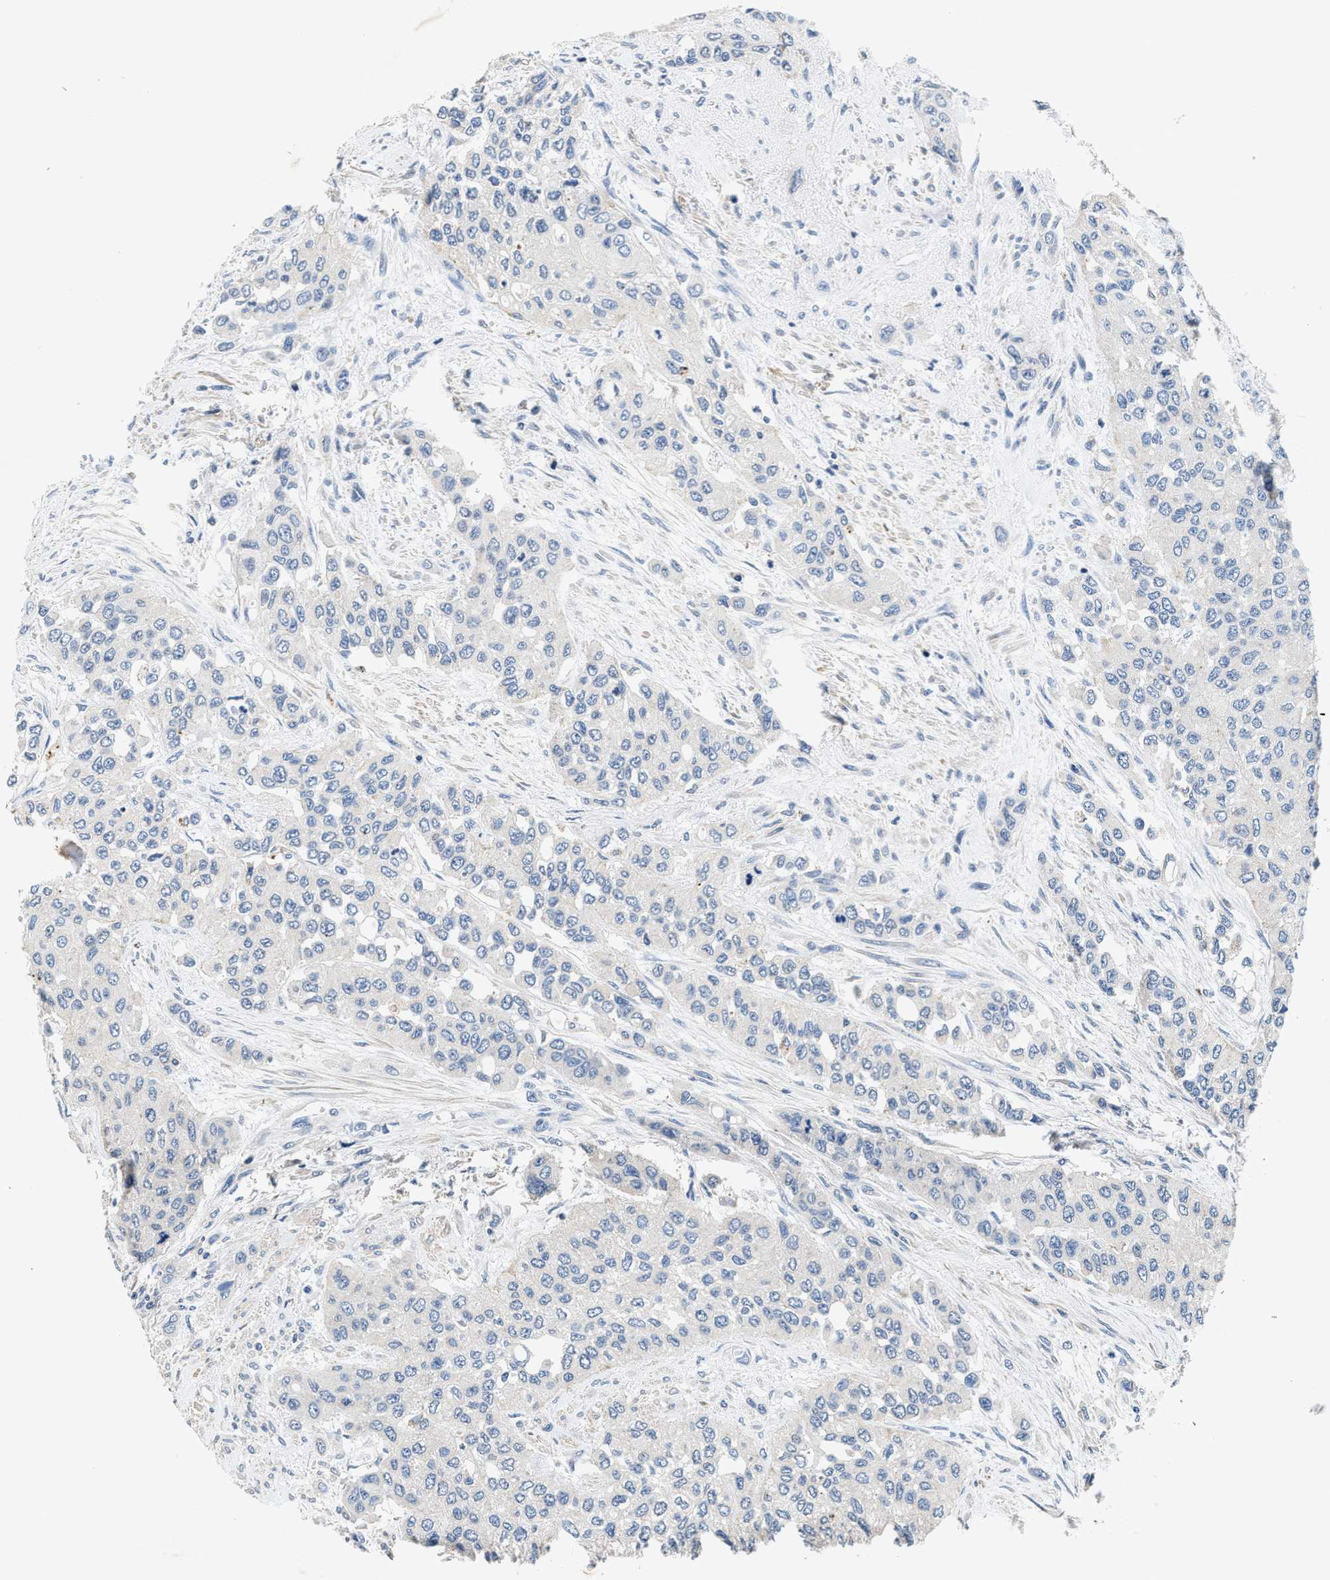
{"staining": {"intensity": "negative", "quantity": "none", "location": "none"}, "tissue": "urothelial cancer", "cell_type": "Tumor cells", "image_type": "cancer", "snomed": [{"axis": "morphology", "description": "Urothelial carcinoma, High grade"}, {"axis": "topography", "description": "Urinary bladder"}], "caption": "Immunohistochemical staining of human urothelial cancer reveals no significant positivity in tumor cells. (Brightfield microscopy of DAB (3,3'-diaminobenzidine) IHC at high magnification).", "gene": "ANKIB1", "patient": {"sex": "female", "age": 56}}